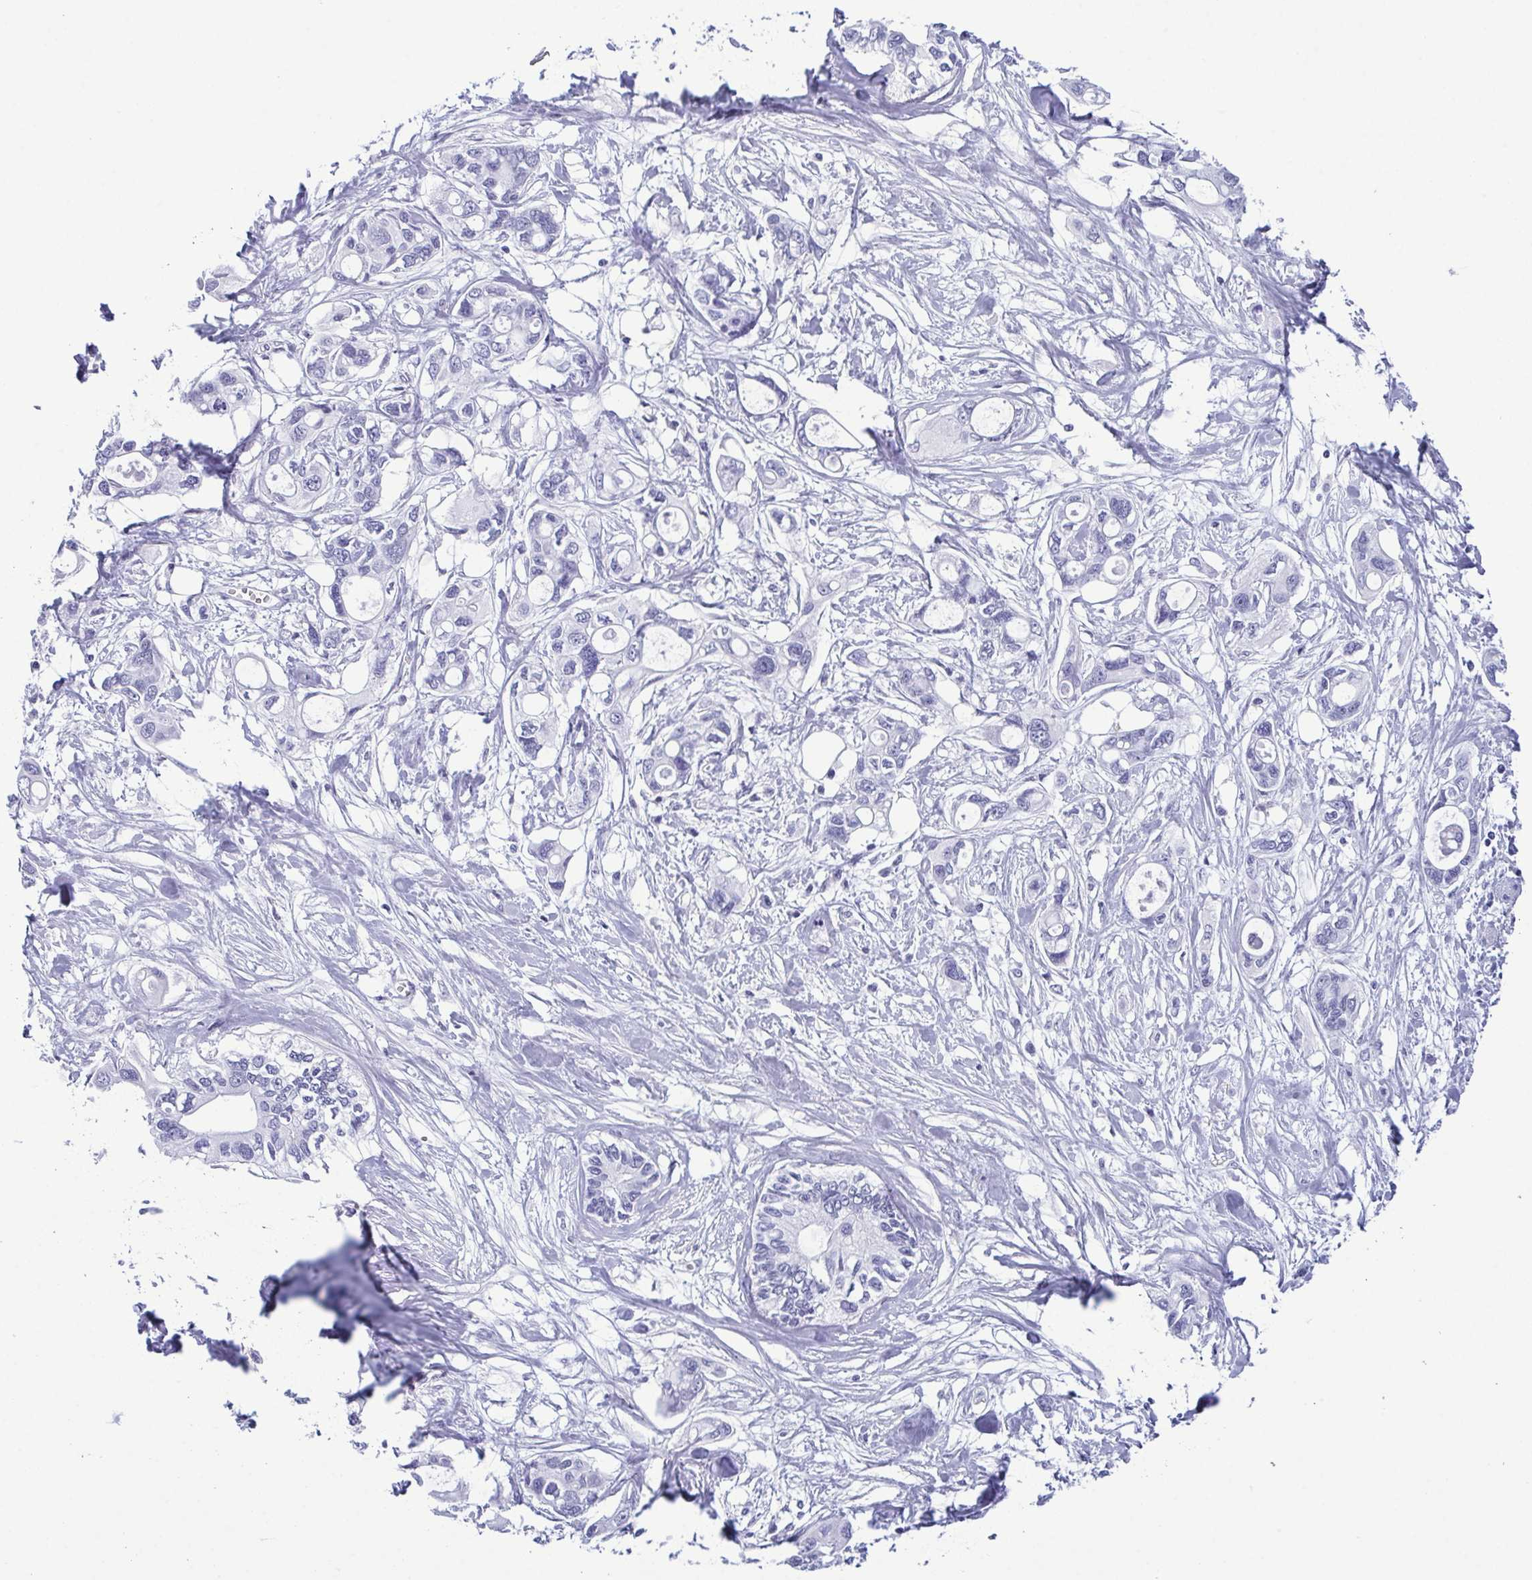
{"staining": {"intensity": "negative", "quantity": "none", "location": "none"}, "tissue": "pancreatic cancer", "cell_type": "Tumor cells", "image_type": "cancer", "snomed": [{"axis": "morphology", "description": "Adenocarcinoma, NOS"}, {"axis": "topography", "description": "Pancreas"}], "caption": "Immunohistochemical staining of adenocarcinoma (pancreatic) exhibits no significant expression in tumor cells.", "gene": "SUGP2", "patient": {"sex": "male", "age": 60}}